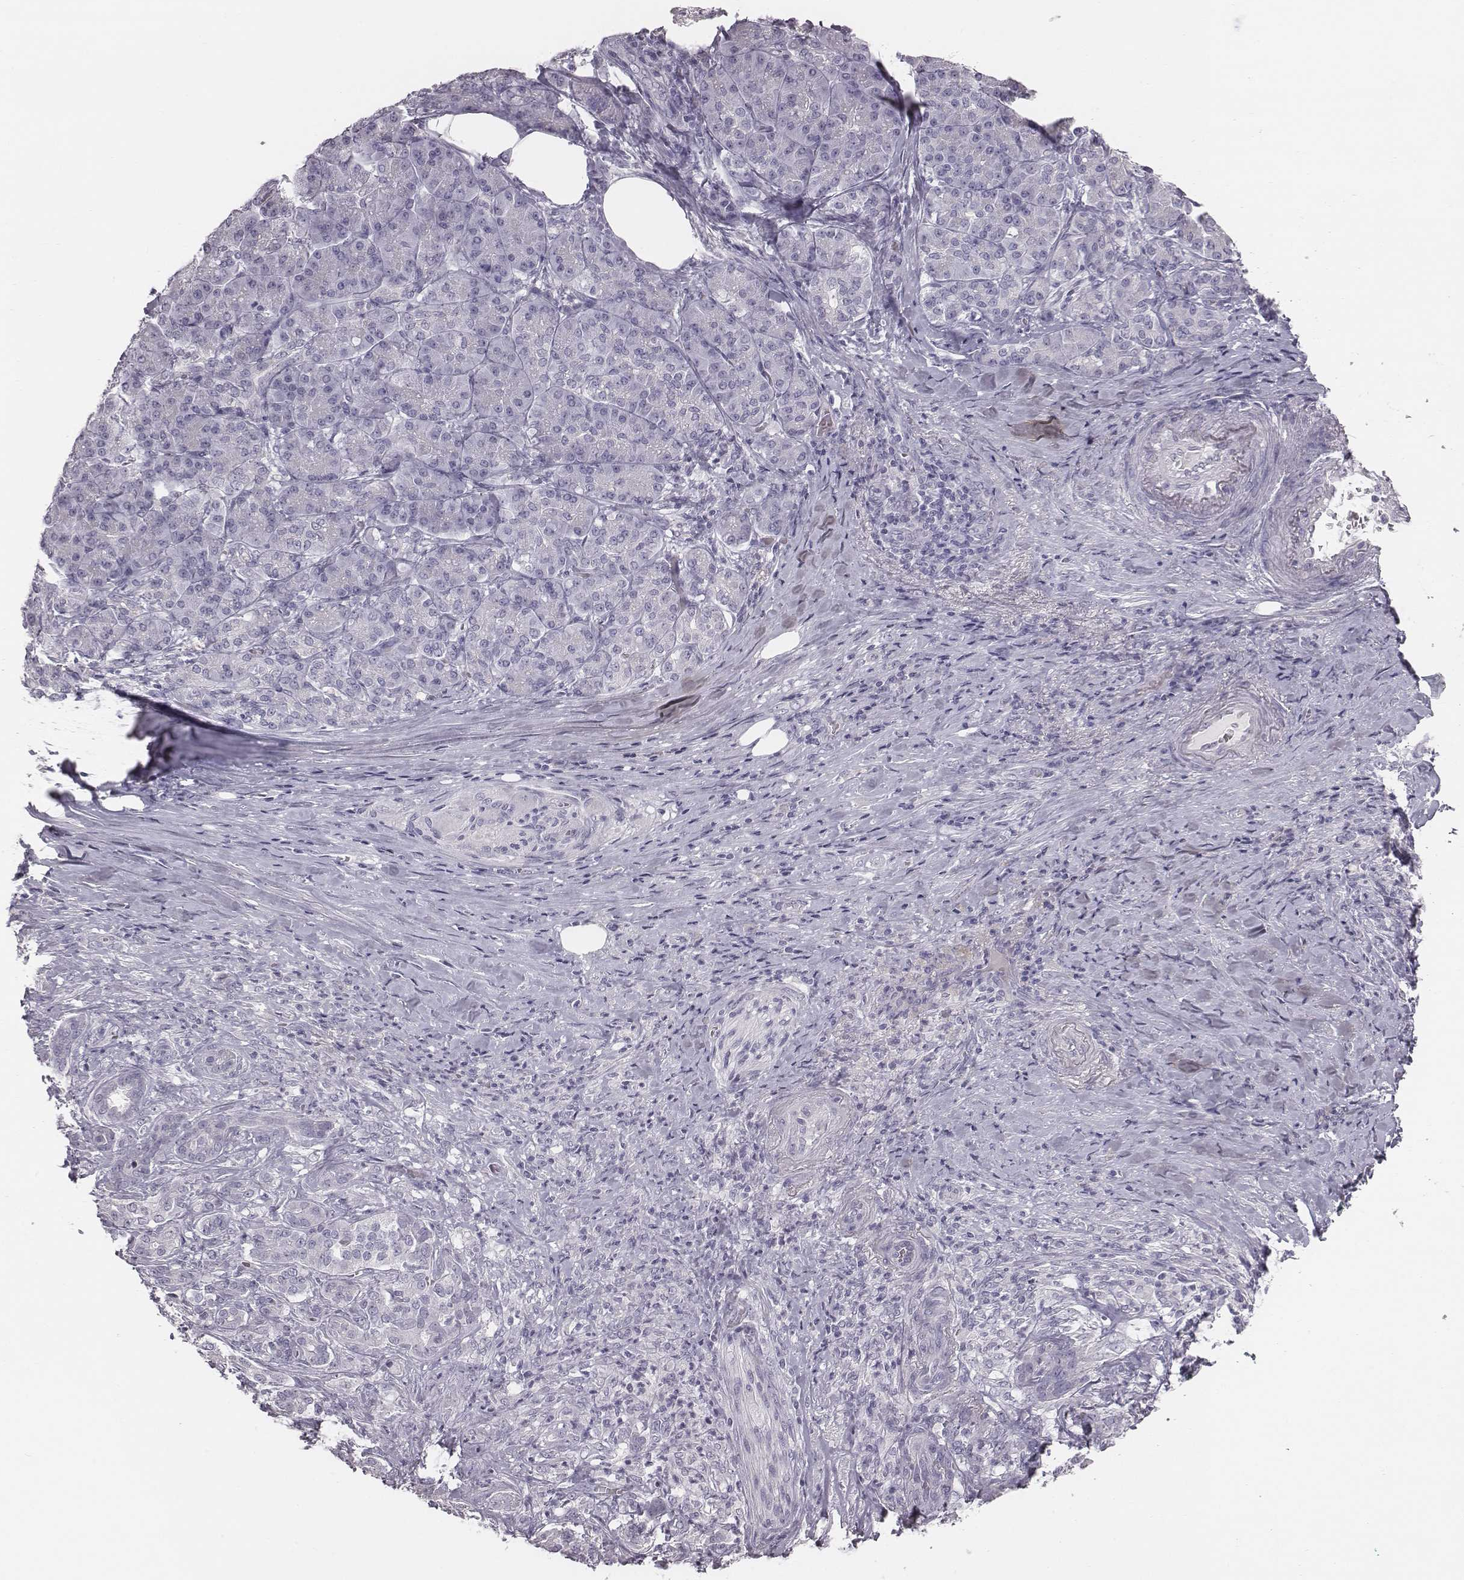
{"staining": {"intensity": "negative", "quantity": "none", "location": "none"}, "tissue": "pancreatic cancer", "cell_type": "Tumor cells", "image_type": "cancer", "snomed": [{"axis": "morphology", "description": "Normal tissue, NOS"}, {"axis": "morphology", "description": "Inflammation, NOS"}, {"axis": "morphology", "description": "Adenocarcinoma, NOS"}, {"axis": "topography", "description": "Pancreas"}], "caption": "Photomicrograph shows no significant protein expression in tumor cells of adenocarcinoma (pancreatic).", "gene": "C6orf58", "patient": {"sex": "male", "age": 57}}